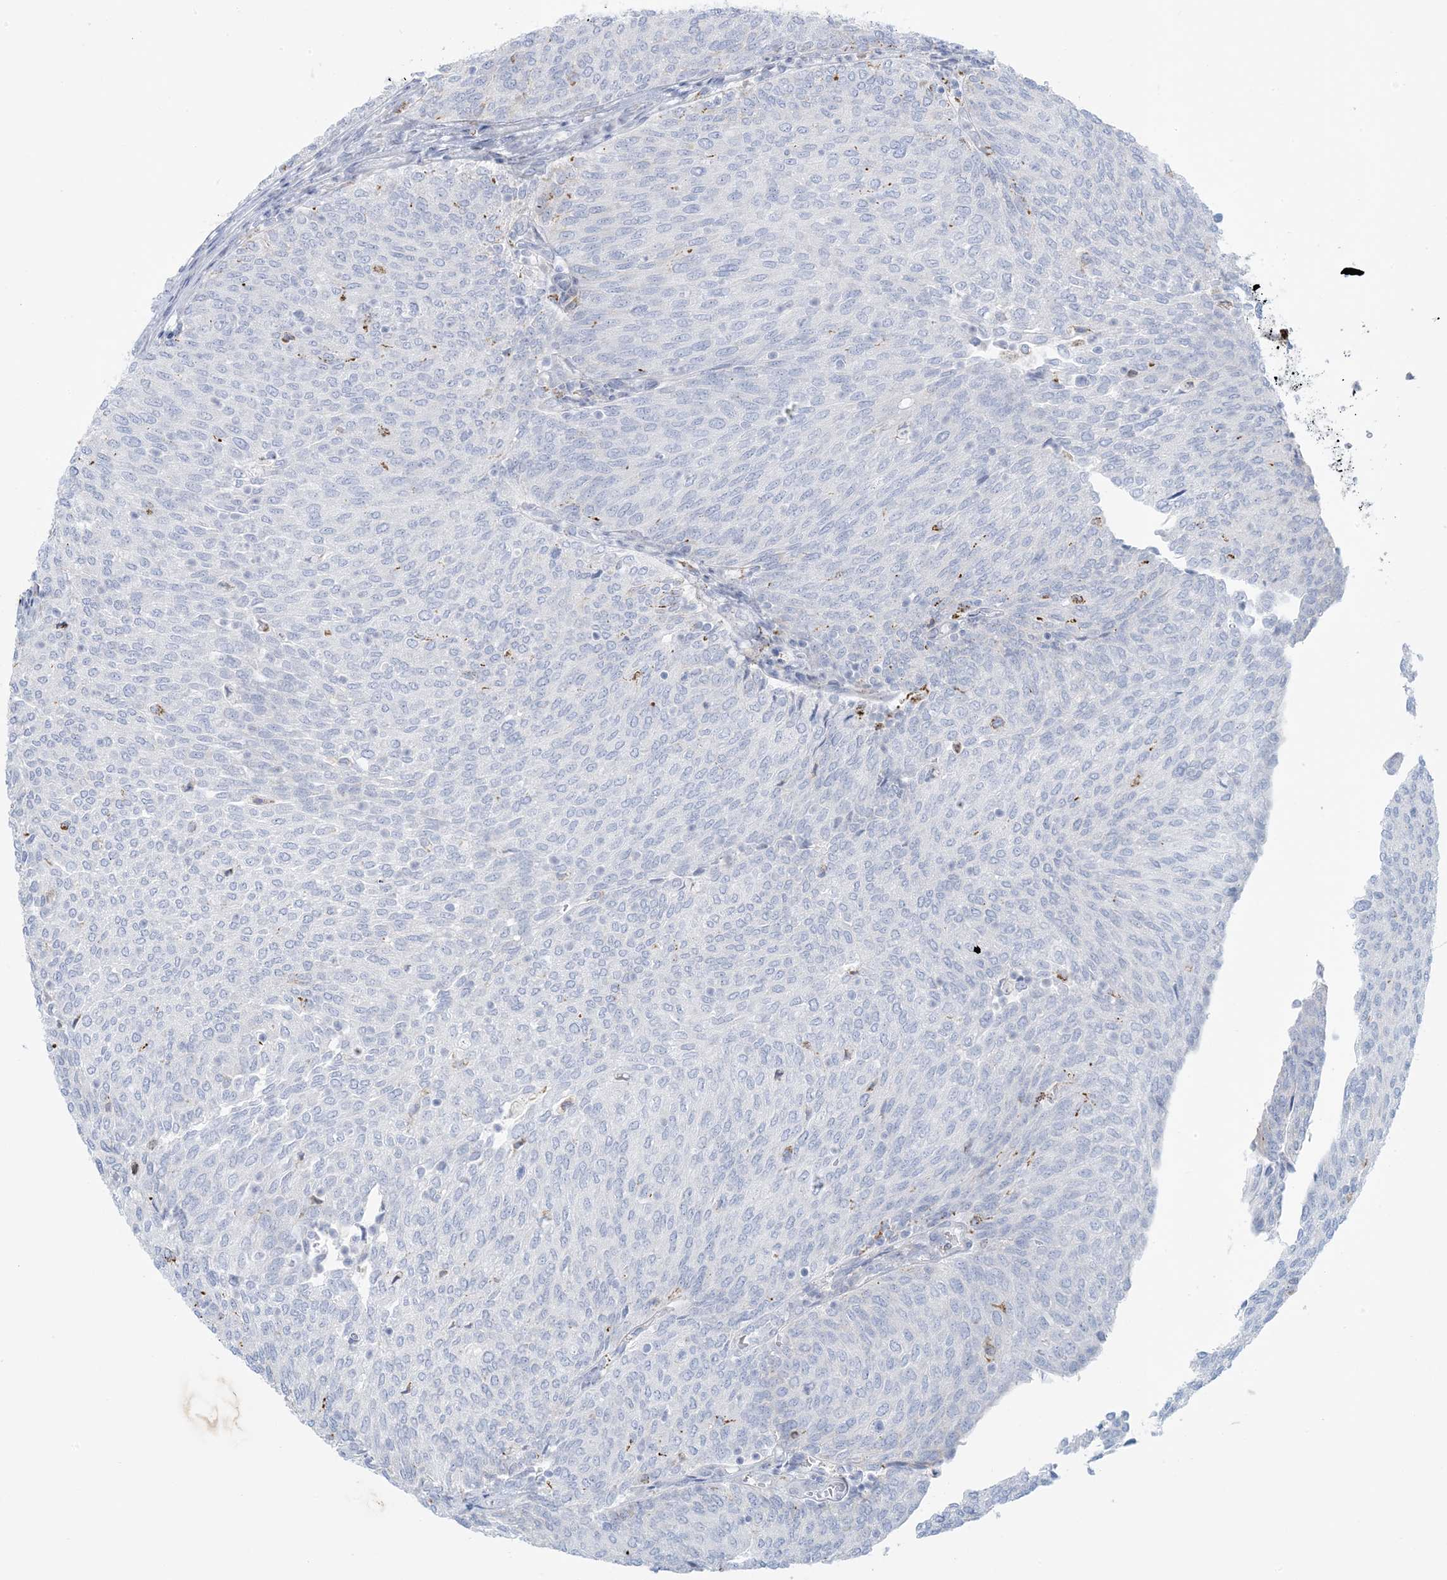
{"staining": {"intensity": "negative", "quantity": "none", "location": "none"}, "tissue": "urothelial cancer", "cell_type": "Tumor cells", "image_type": "cancer", "snomed": [{"axis": "morphology", "description": "Urothelial carcinoma, Low grade"}, {"axis": "topography", "description": "Urinary bladder"}], "caption": "Human low-grade urothelial carcinoma stained for a protein using immunohistochemistry displays no expression in tumor cells.", "gene": "ZDHHC4", "patient": {"sex": "female", "age": 79}}